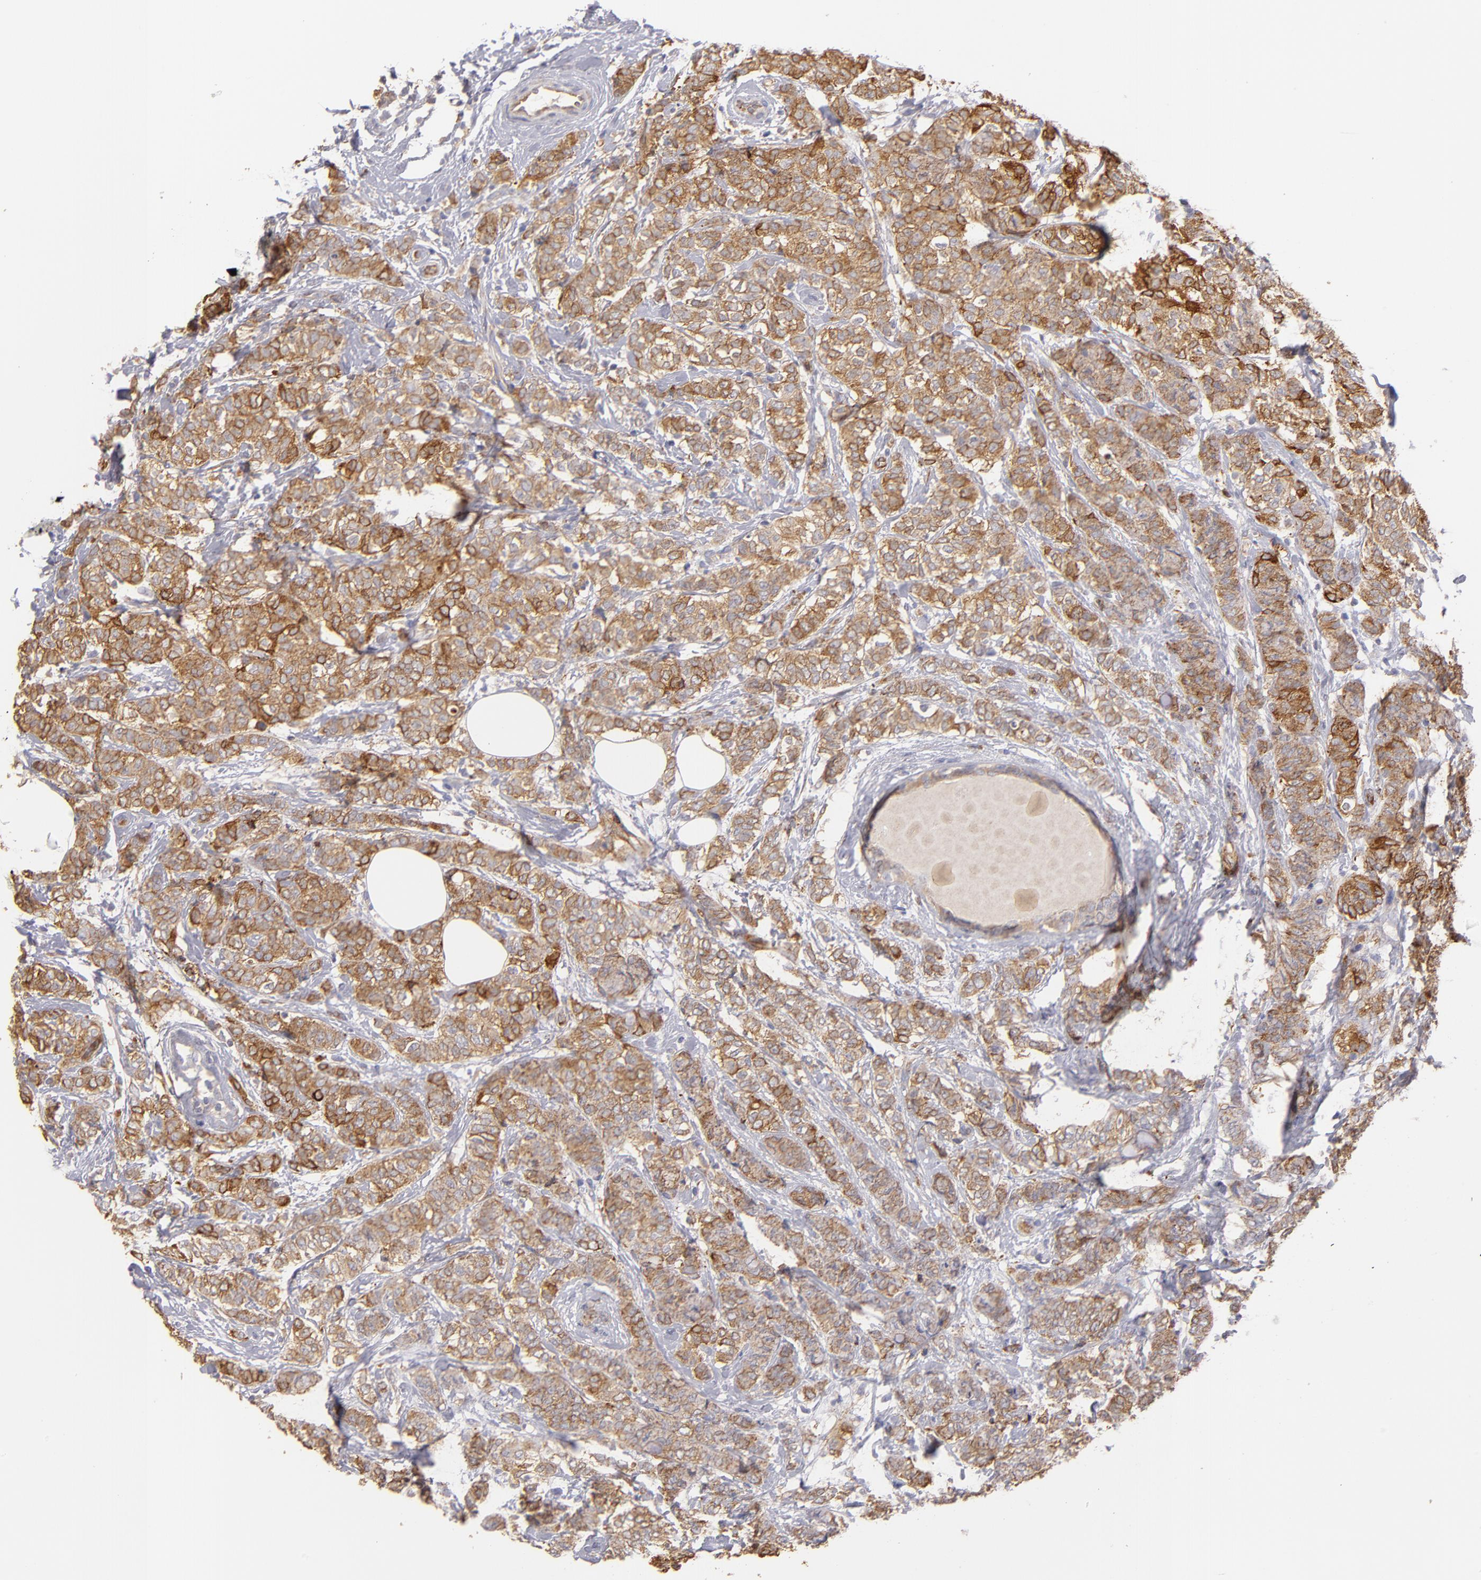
{"staining": {"intensity": "moderate", "quantity": ">75%", "location": "cytoplasmic/membranous"}, "tissue": "breast cancer", "cell_type": "Tumor cells", "image_type": "cancer", "snomed": [{"axis": "morphology", "description": "Lobular carcinoma"}, {"axis": "topography", "description": "Breast"}], "caption": "DAB immunohistochemical staining of breast cancer (lobular carcinoma) displays moderate cytoplasmic/membranous protein expression in about >75% of tumor cells. (DAB (3,3'-diaminobenzidine) IHC with brightfield microscopy, high magnification).", "gene": "ENTPD5", "patient": {"sex": "female", "age": 60}}